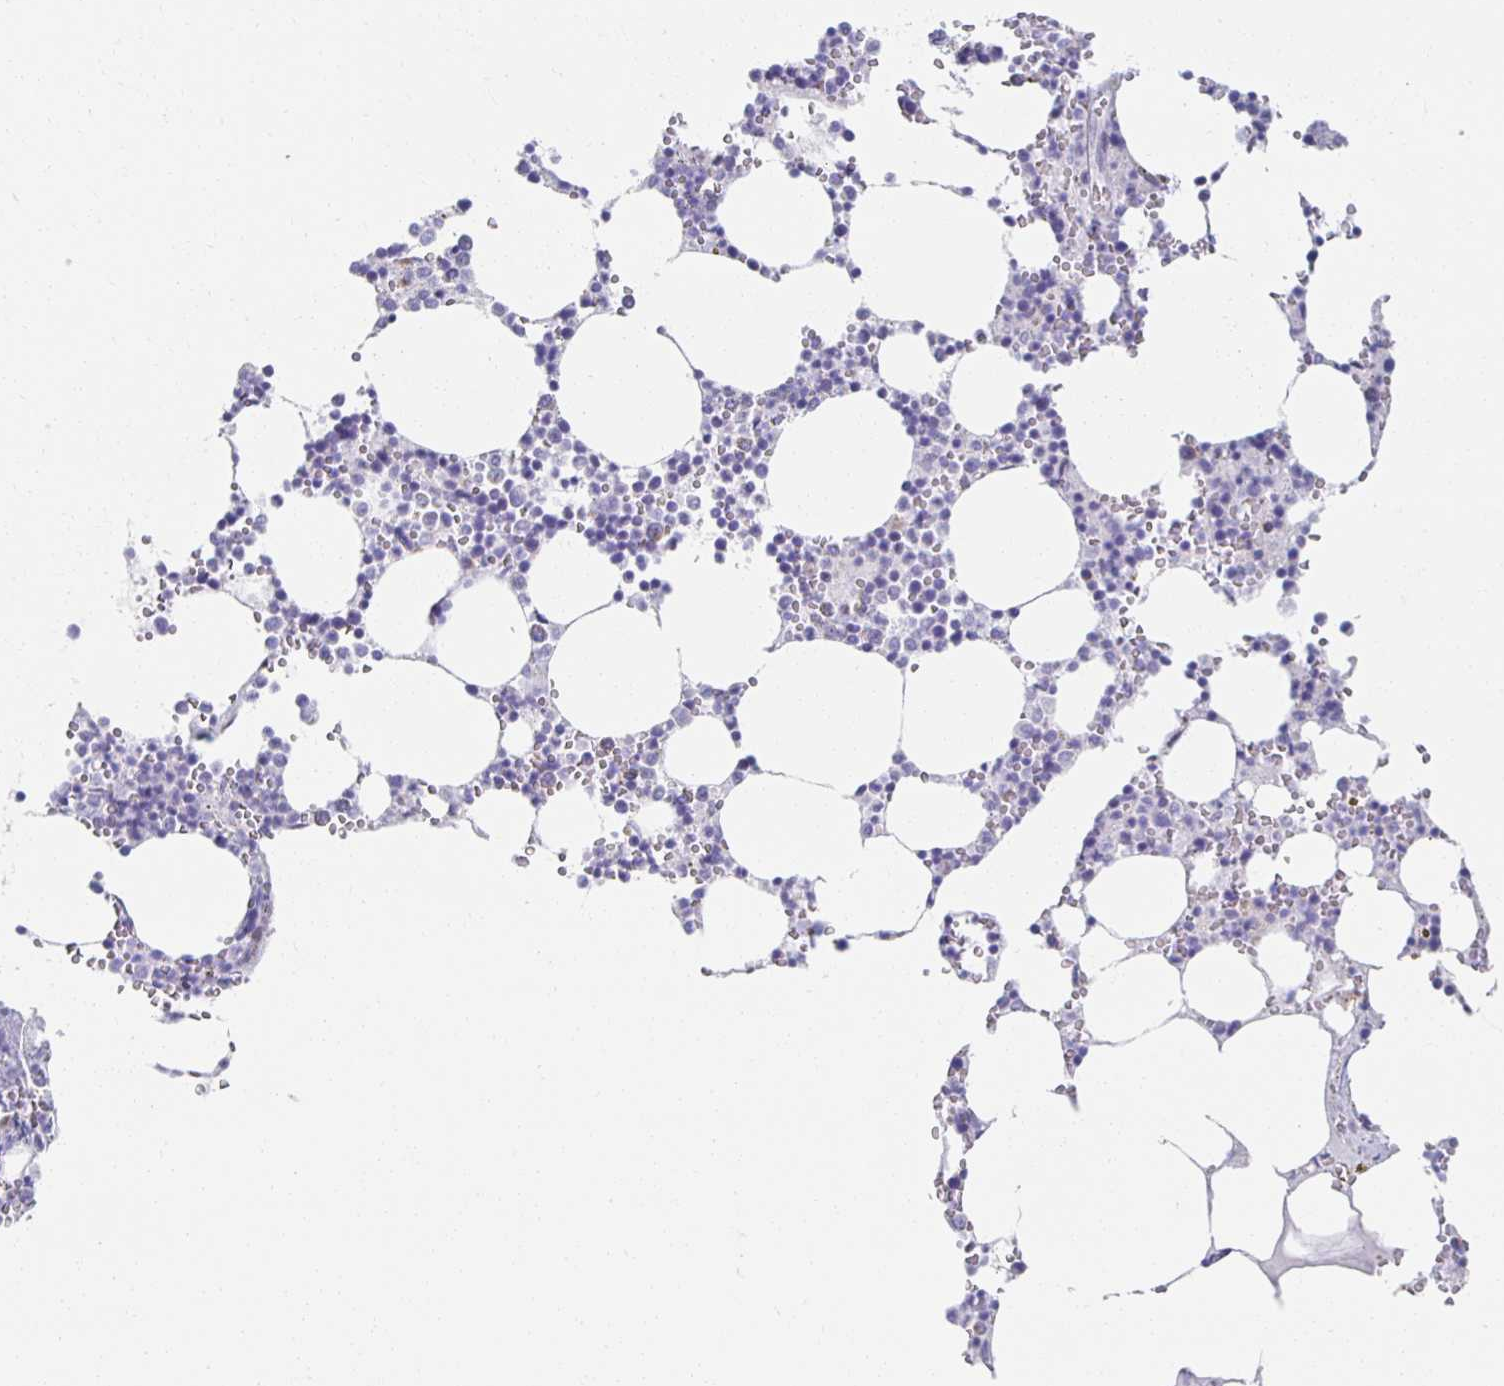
{"staining": {"intensity": "negative", "quantity": "none", "location": "none"}, "tissue": "bone marrow", "cell_type": "Hematopoietic cells", "image_type": "normal", "snomed": [{"axis": "morphology", "description": "Normal tissue, NOS"}, {"axis": "topography", "description": "Bone marrow"}], "caption": "IHC histopathology image of benign bone marrow stained for a protein (brown), which shows no expression in hematopoietic cells.", "gene": "TEX44", "patient": {"sex": "male", "age": 54}}